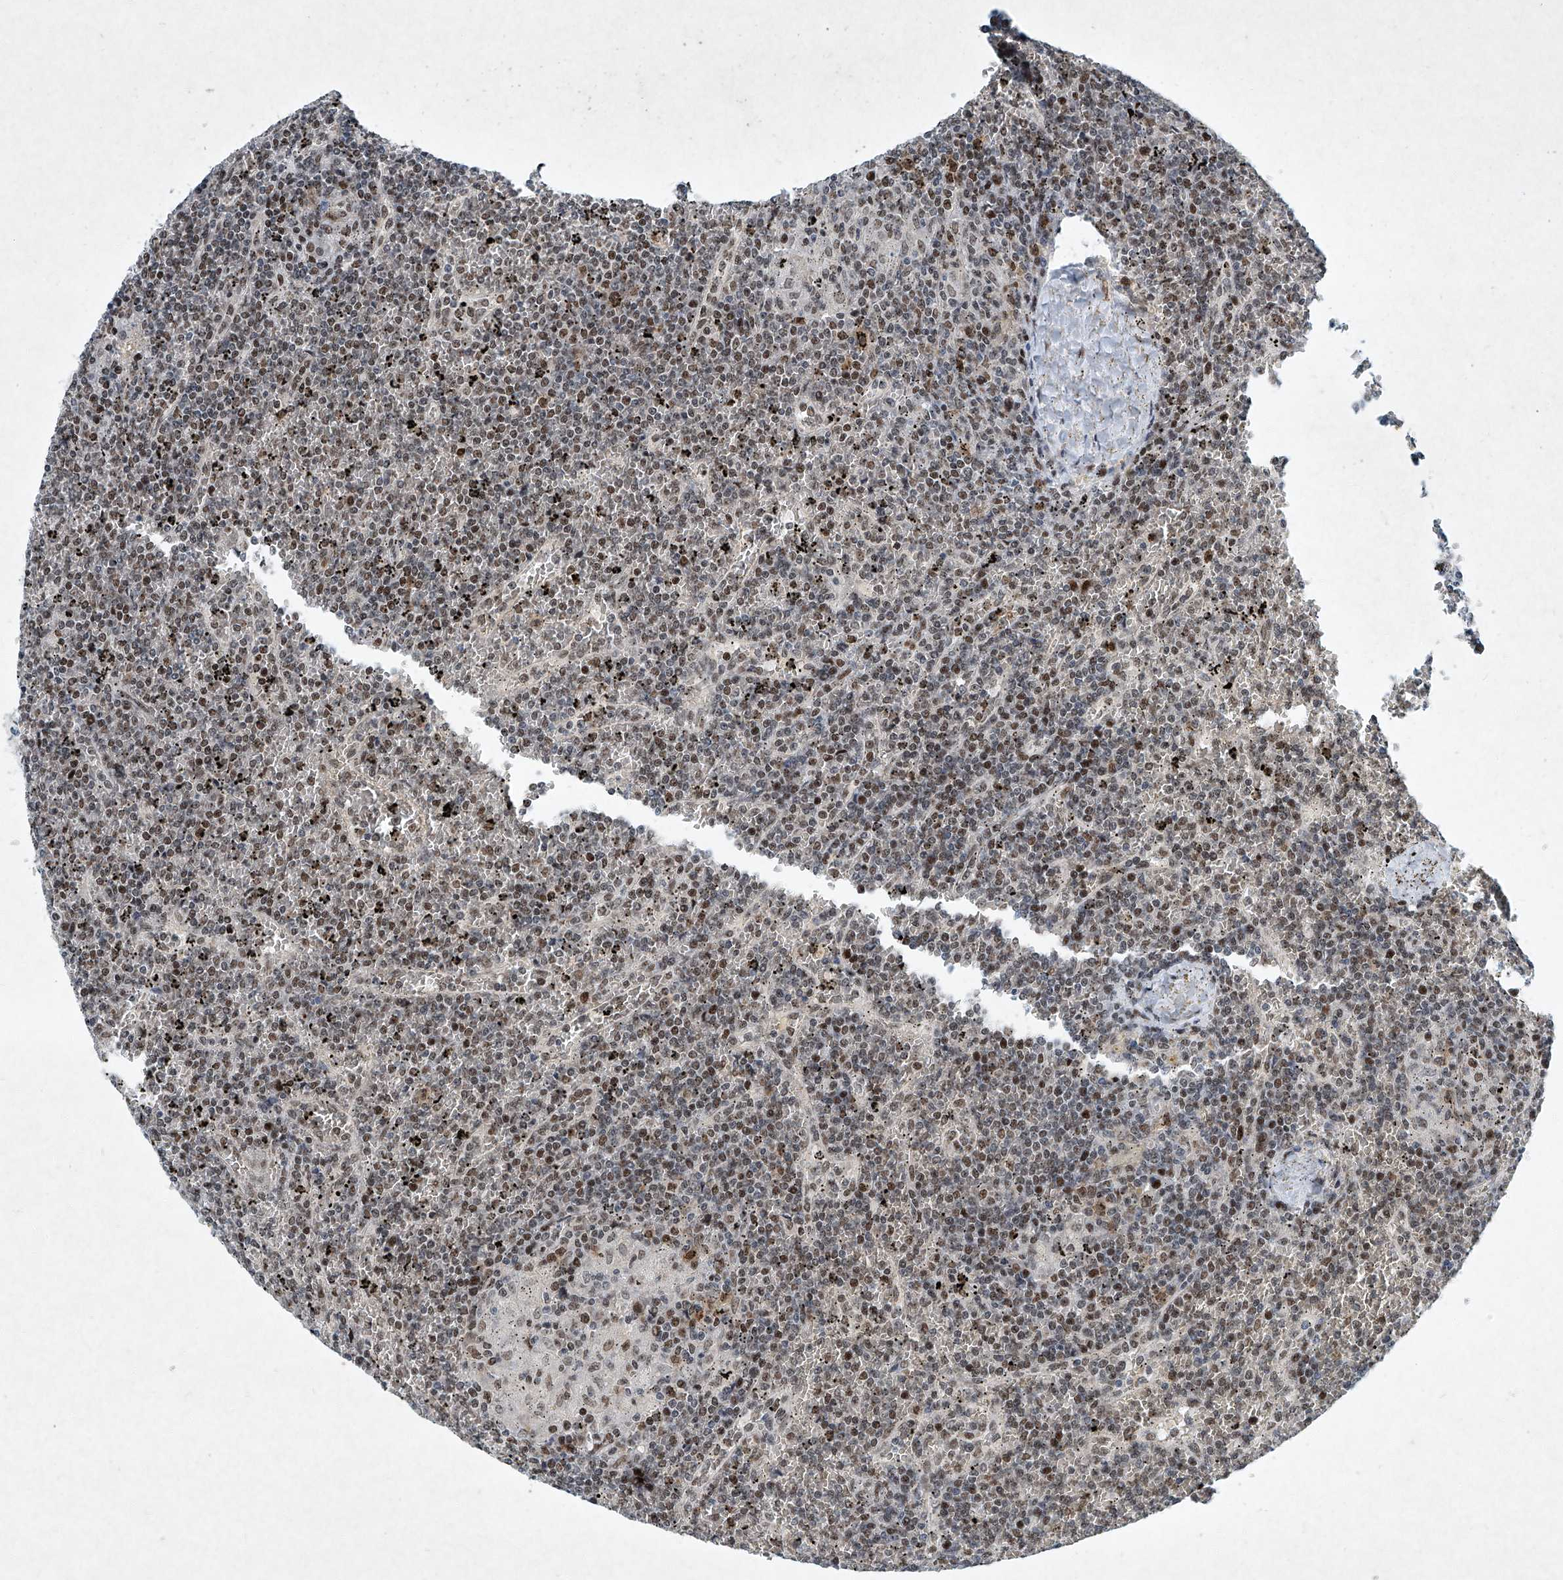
{"staining": {"intensity": "moderate", "quantity": "25%-75%", "location": "nuclear"}, "tissue": "lymphoma", "cell_type": "Tumor cells", "image_type": "cancer", "snomed": [{"axis": "morphology", "description": "Malignant lymphoma, non-Hodgkin's type, Low grade"}, {"axis": "topography", "description": "Spleen"}], "caption": "Malignant lymphoma, non-Hodgkin's type (low-grade) stained with a protein marker demonstrates moderate staining in tumor cells.", "gene": "TFDP1", "patient": {"sex": "female", "age": 19}}